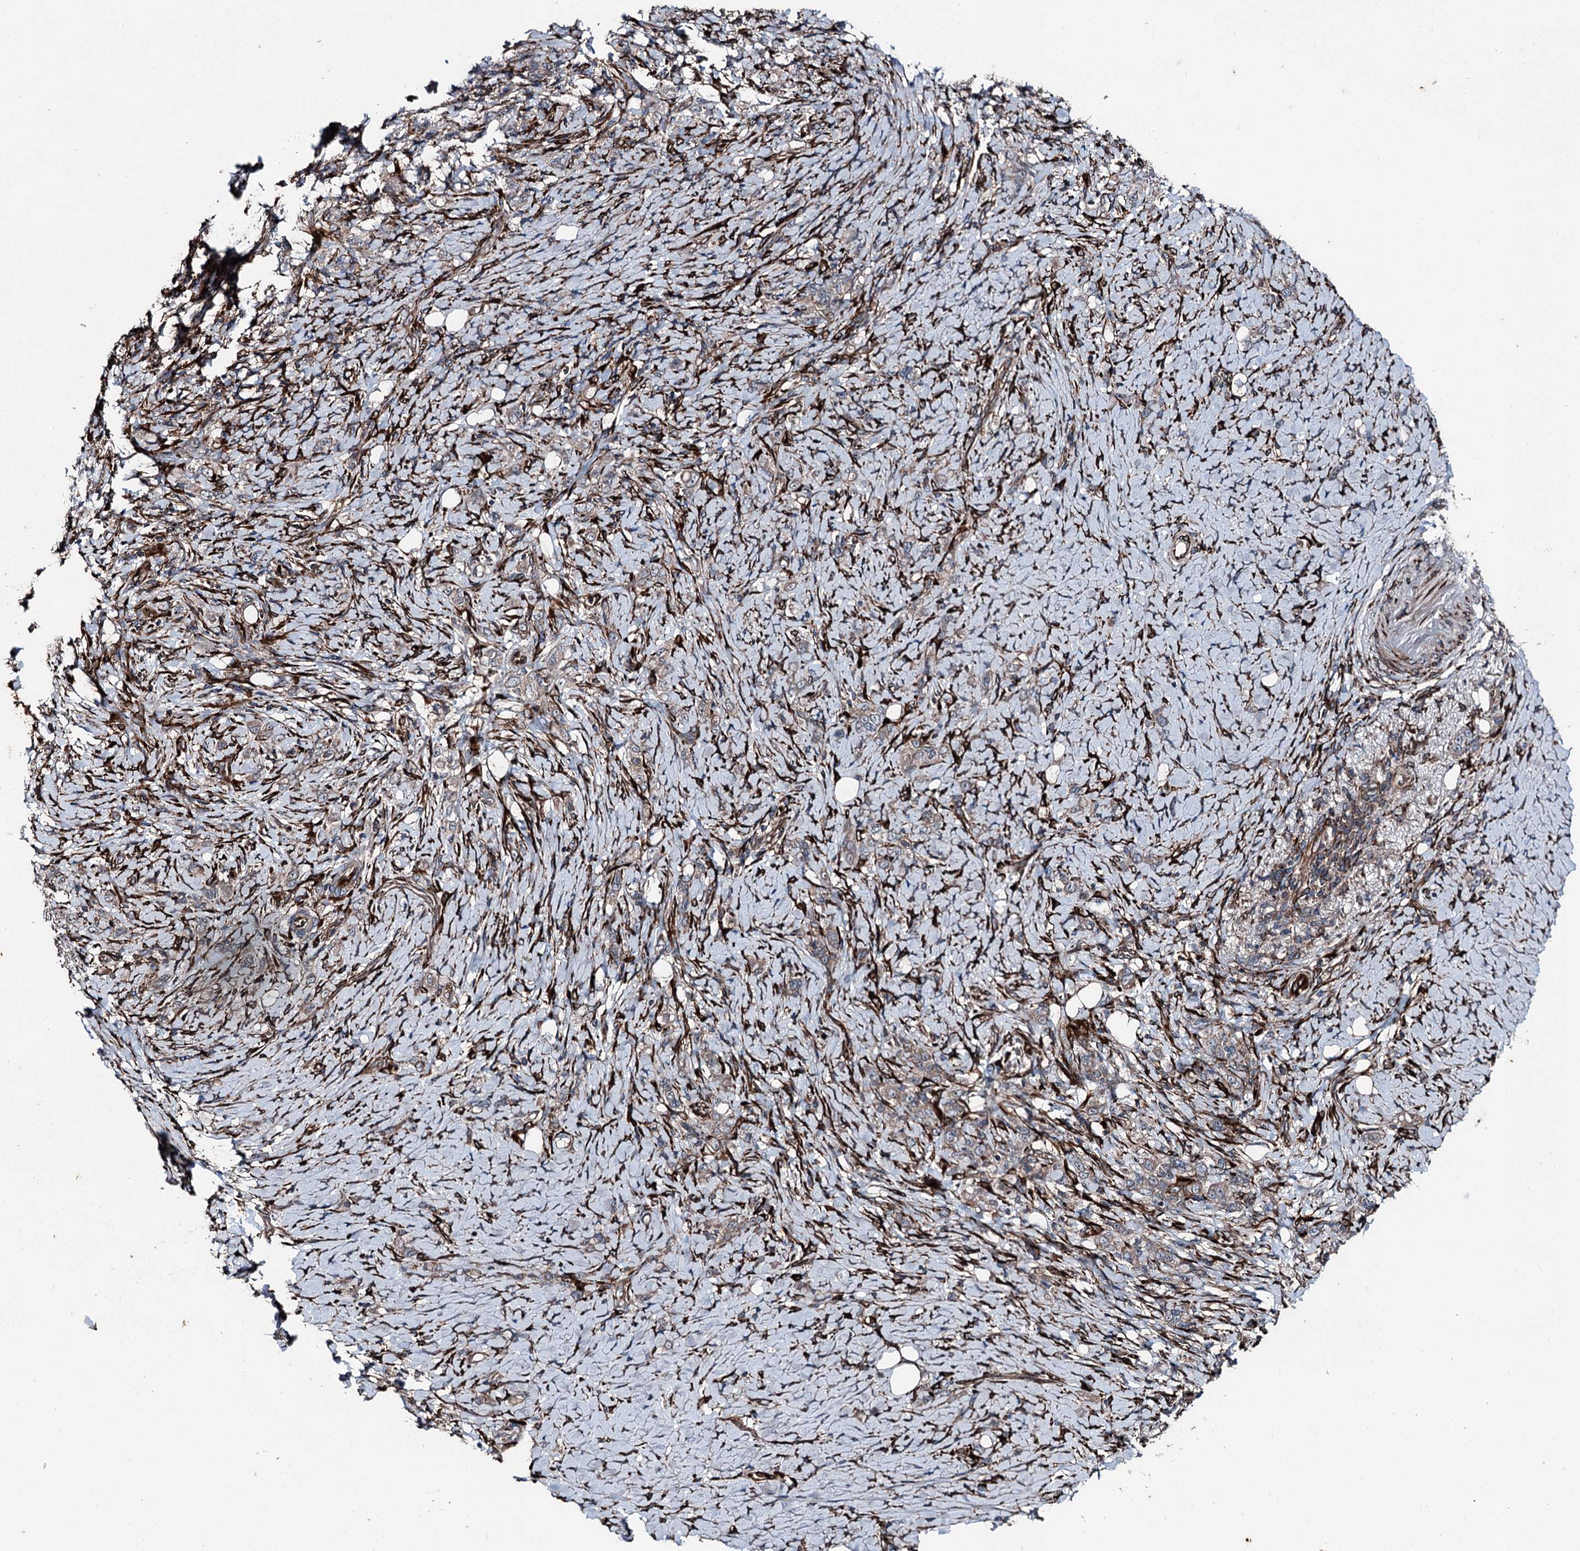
{"staining": {"intensity": "weak", "quantity": "25%-75%", "location": "cytoplasmic/membranous"}, "tissue": "stomach cancer", "cell_type": "Tumor cells", "image_type": "cancer", "snomed": [{"axis": "morphology", "description": "Adenocarcinoma, NOS"}, {"axis": "topography", "description": "Stomach"}], "caption": "A low amount of weak cytoplasmic/membranous positivity is seen in about 25%-75% of tumor cells in stomach cancer (adenocarcinoma) tissue.", "gene": "DDIAS", "patient": {"sex": "female", "age": 79}}